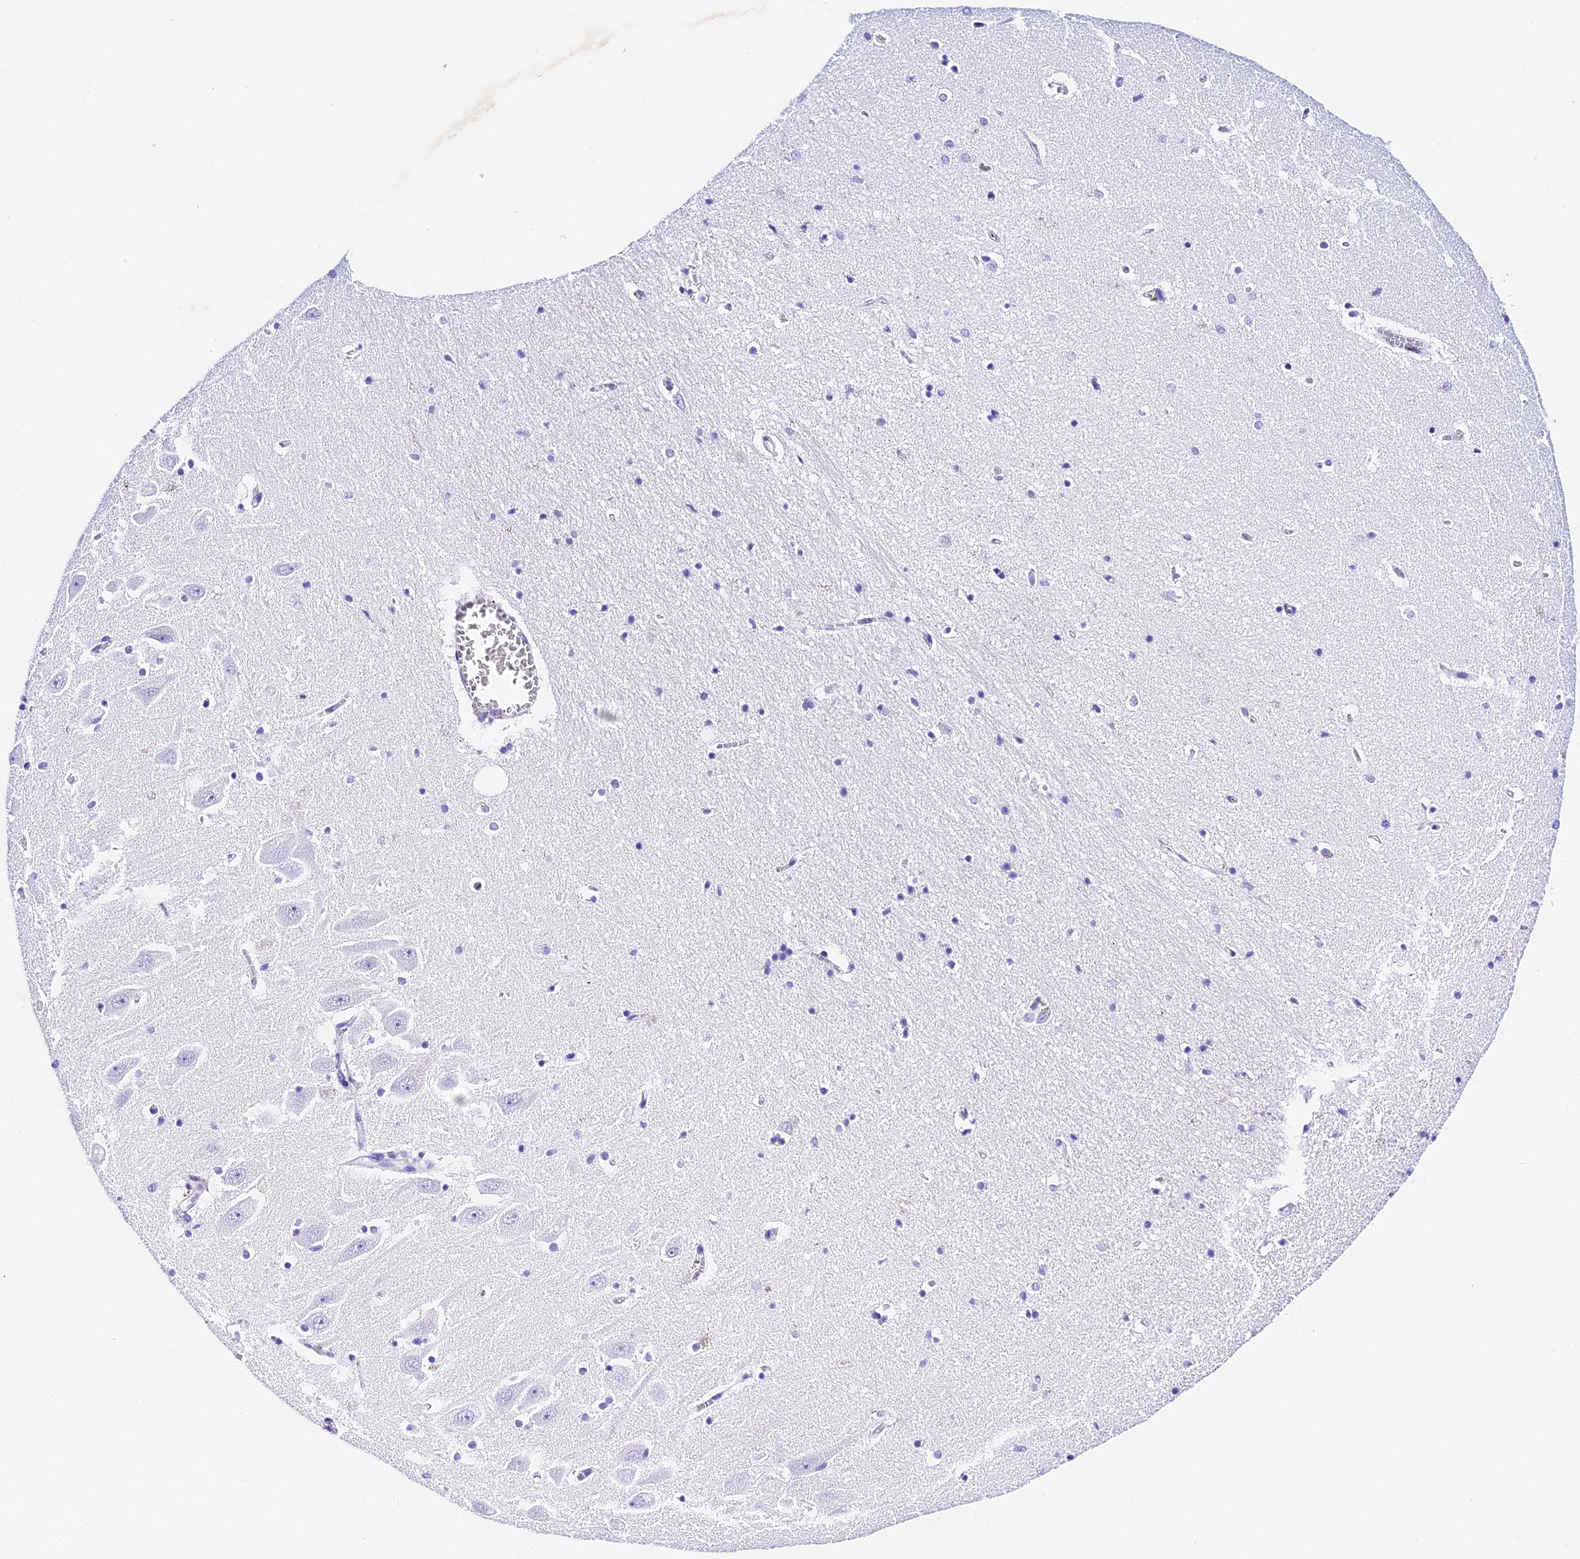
{"staining": {"intensity": "negative", "quantity": "none", "location": "none"}, "tissue": "hippocampus", "cell_type": "Glial cells", "image_type": "normal", "snomed": [{"axis": "morphology", "description": "Normal tissue, NOS"}, {"axis": "topography", "description": "Hippocampus"}], "caption": "Immunohistochemical staining of unremarkable hippocampus shows no significant expression in glial cells.", "gene": "PSG11", "patient": {"sex": "female", "age": 64}}